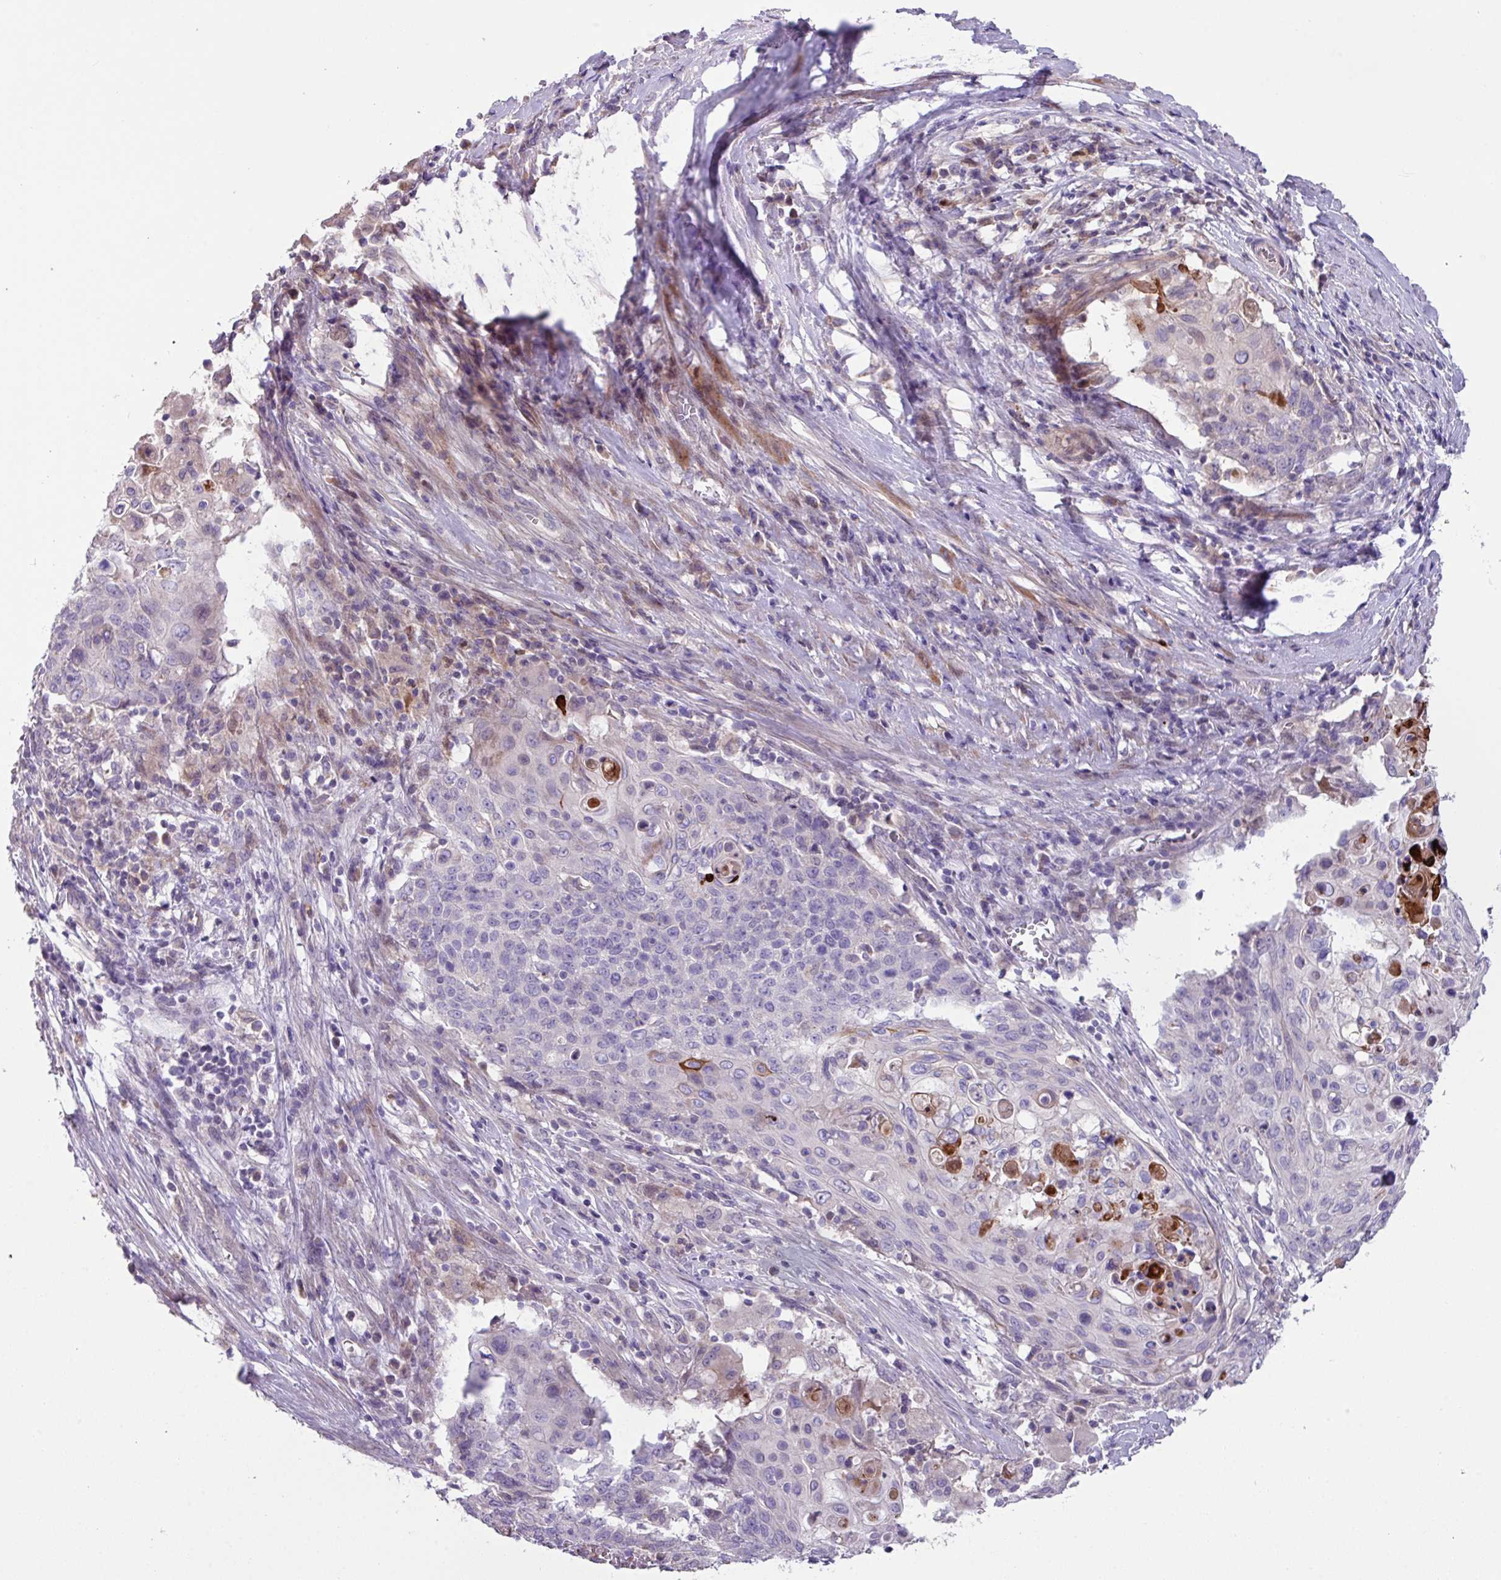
{"staining": {"intensity": "negative", "quantity": "none", "location": "none"}, "tissue": "cervical cancer", "cell_type": "Tumor cells", "image_type": "cancer", "snomed": [{"axis": "morphology", "description": "Squamous cell carcinoma, NOS"}, {"axis": "topography", "description": "Cervix"}], "caption": "Tumor cells are negative for protein expression in human cervical cancer. (DAB (3,3'-diaminobenzidine) immunohistochemistry (IHC), high magnification).", "gene": "IQCJ", "patient": {"sex": "female", "age": 39}}